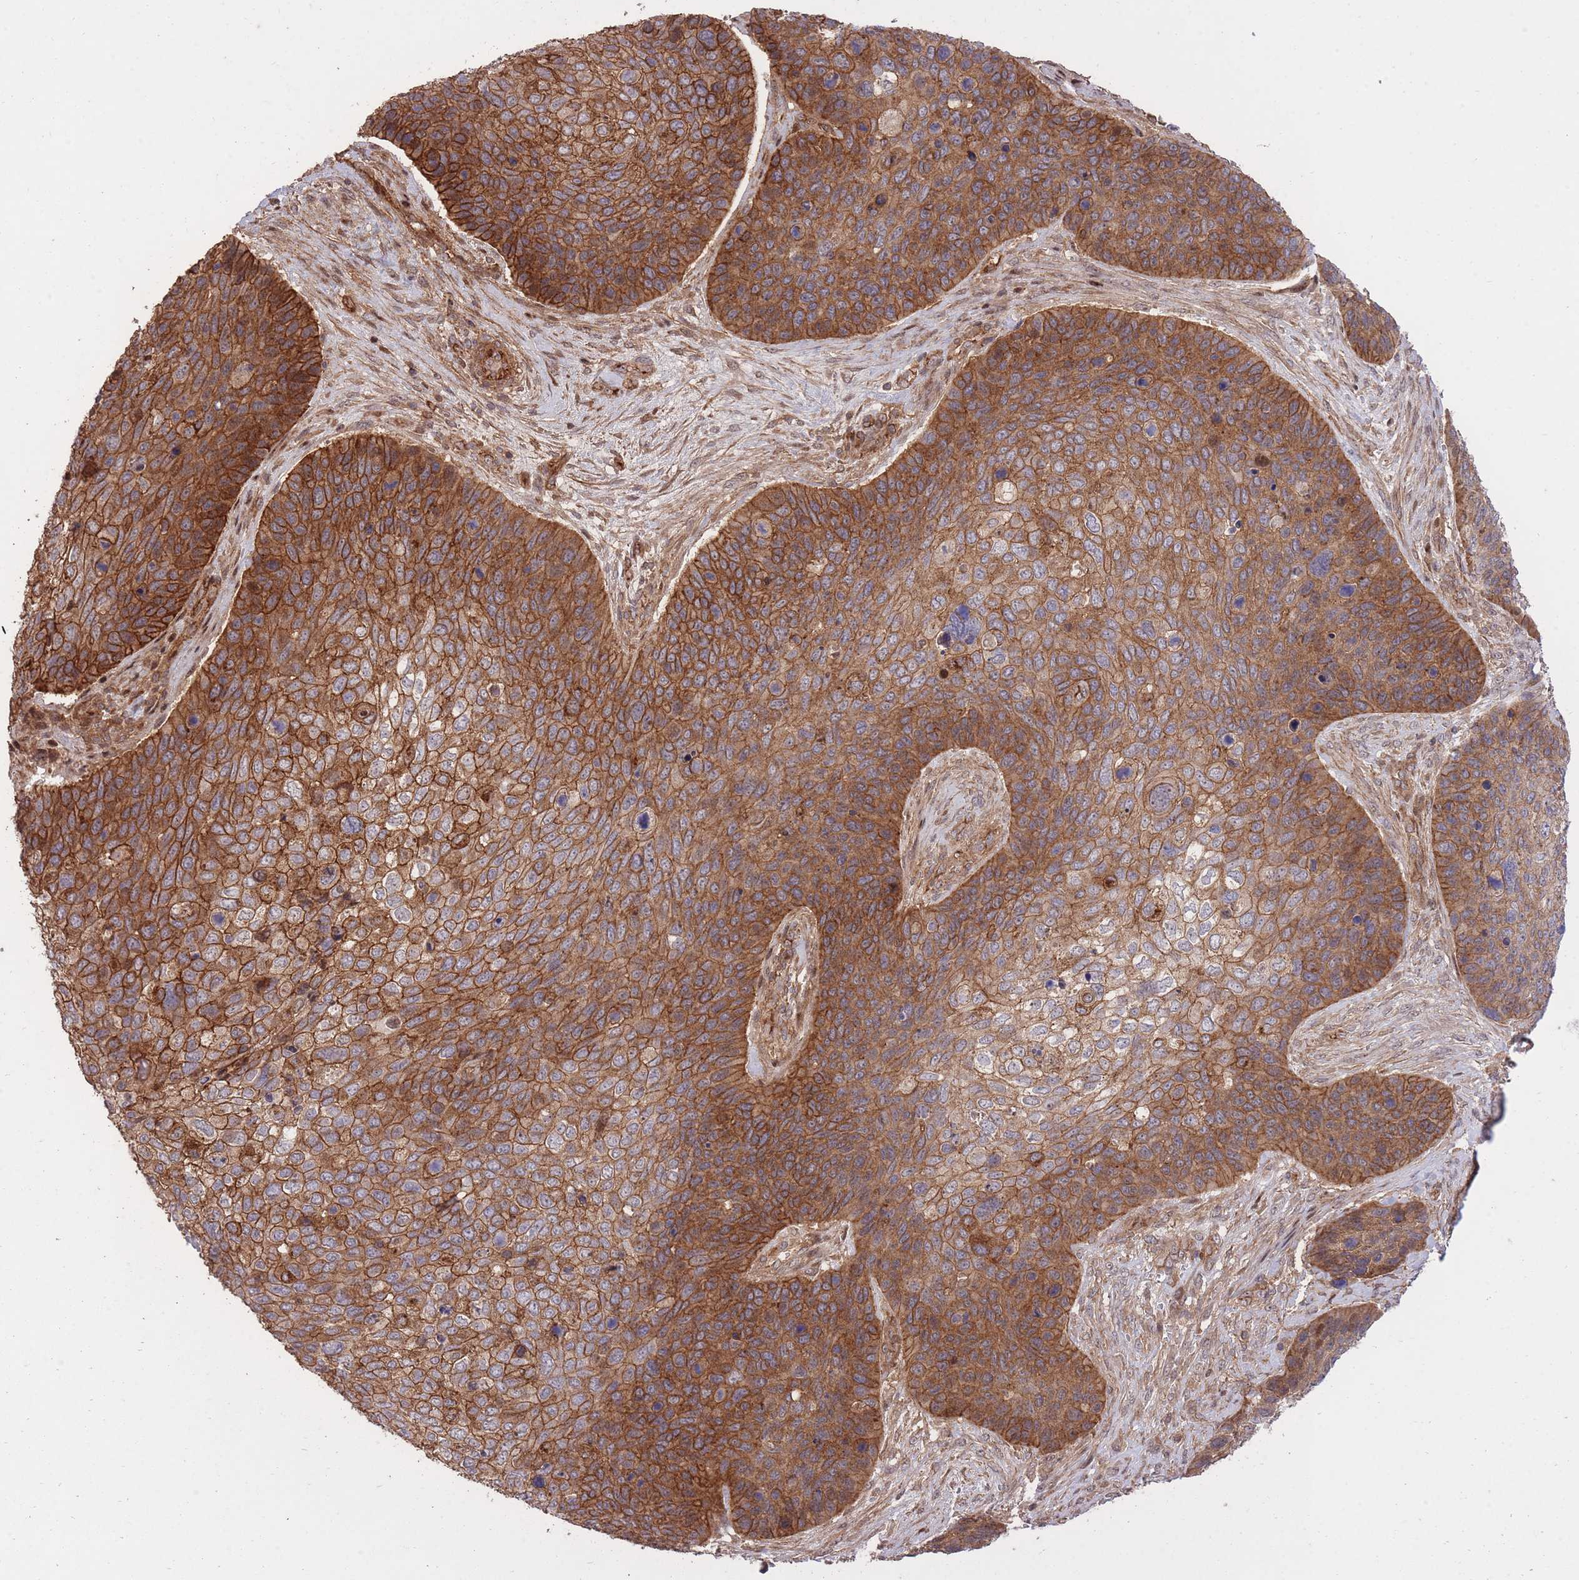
{"staining": {"intensity": "strong", "quantity": ">75%", "location": "cytoplasmic/membranous"}, "tissue": "skin cancer", "cell_type": "Tumor cells", "image_type": "cancer", "snomed": [{"axis": "morphology", "description": "Basal cell carcinoma"}, {"axis": "topography", "description": "Skin"}], "caption": "Strong cytoplasmic/membranous positivity is present in approximately >75% of tumor cells in skin cancer.", "gene": "PLD1", "patient": {"sex": "female", "age": 74}}